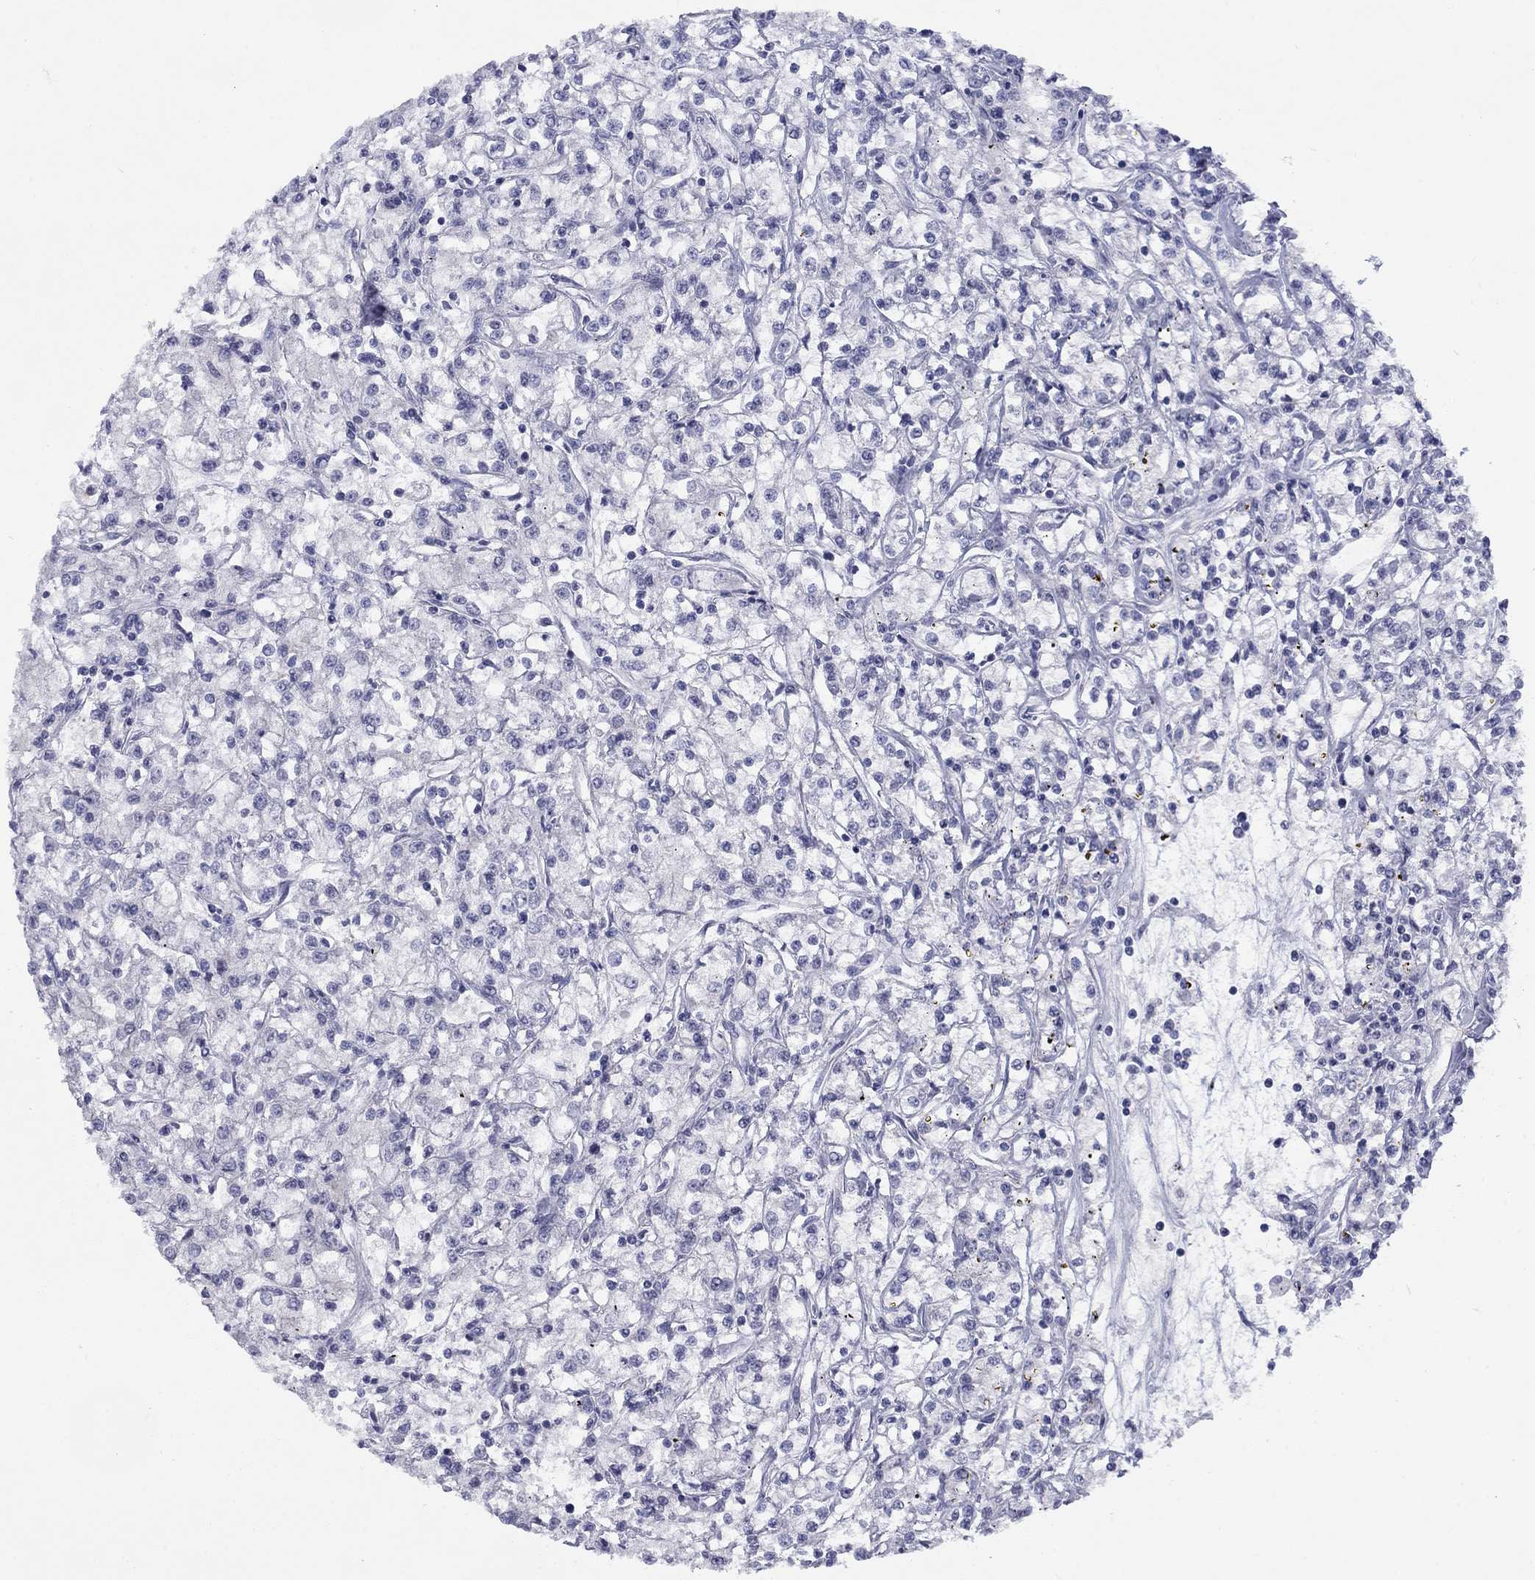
{"staining": {"intensity": "negative", "quantity": "none", "location": "none"}, "tissue": "renal cancer", "cell_type": "Tumor cells", "image_type": "cancer", "snomed": [{"axis": "morphology", "description": "Adenocarcinoma, NOS"}, {"axis": "topography", "description": "Kidney"}], "caption": "High power microscopy micrograph of an IHC histopathology image of renal cancer, revealing no significant positivity in tumor cells.", "gene": "CACNA1A", "patient": {"sex": "female", "age": 59}}